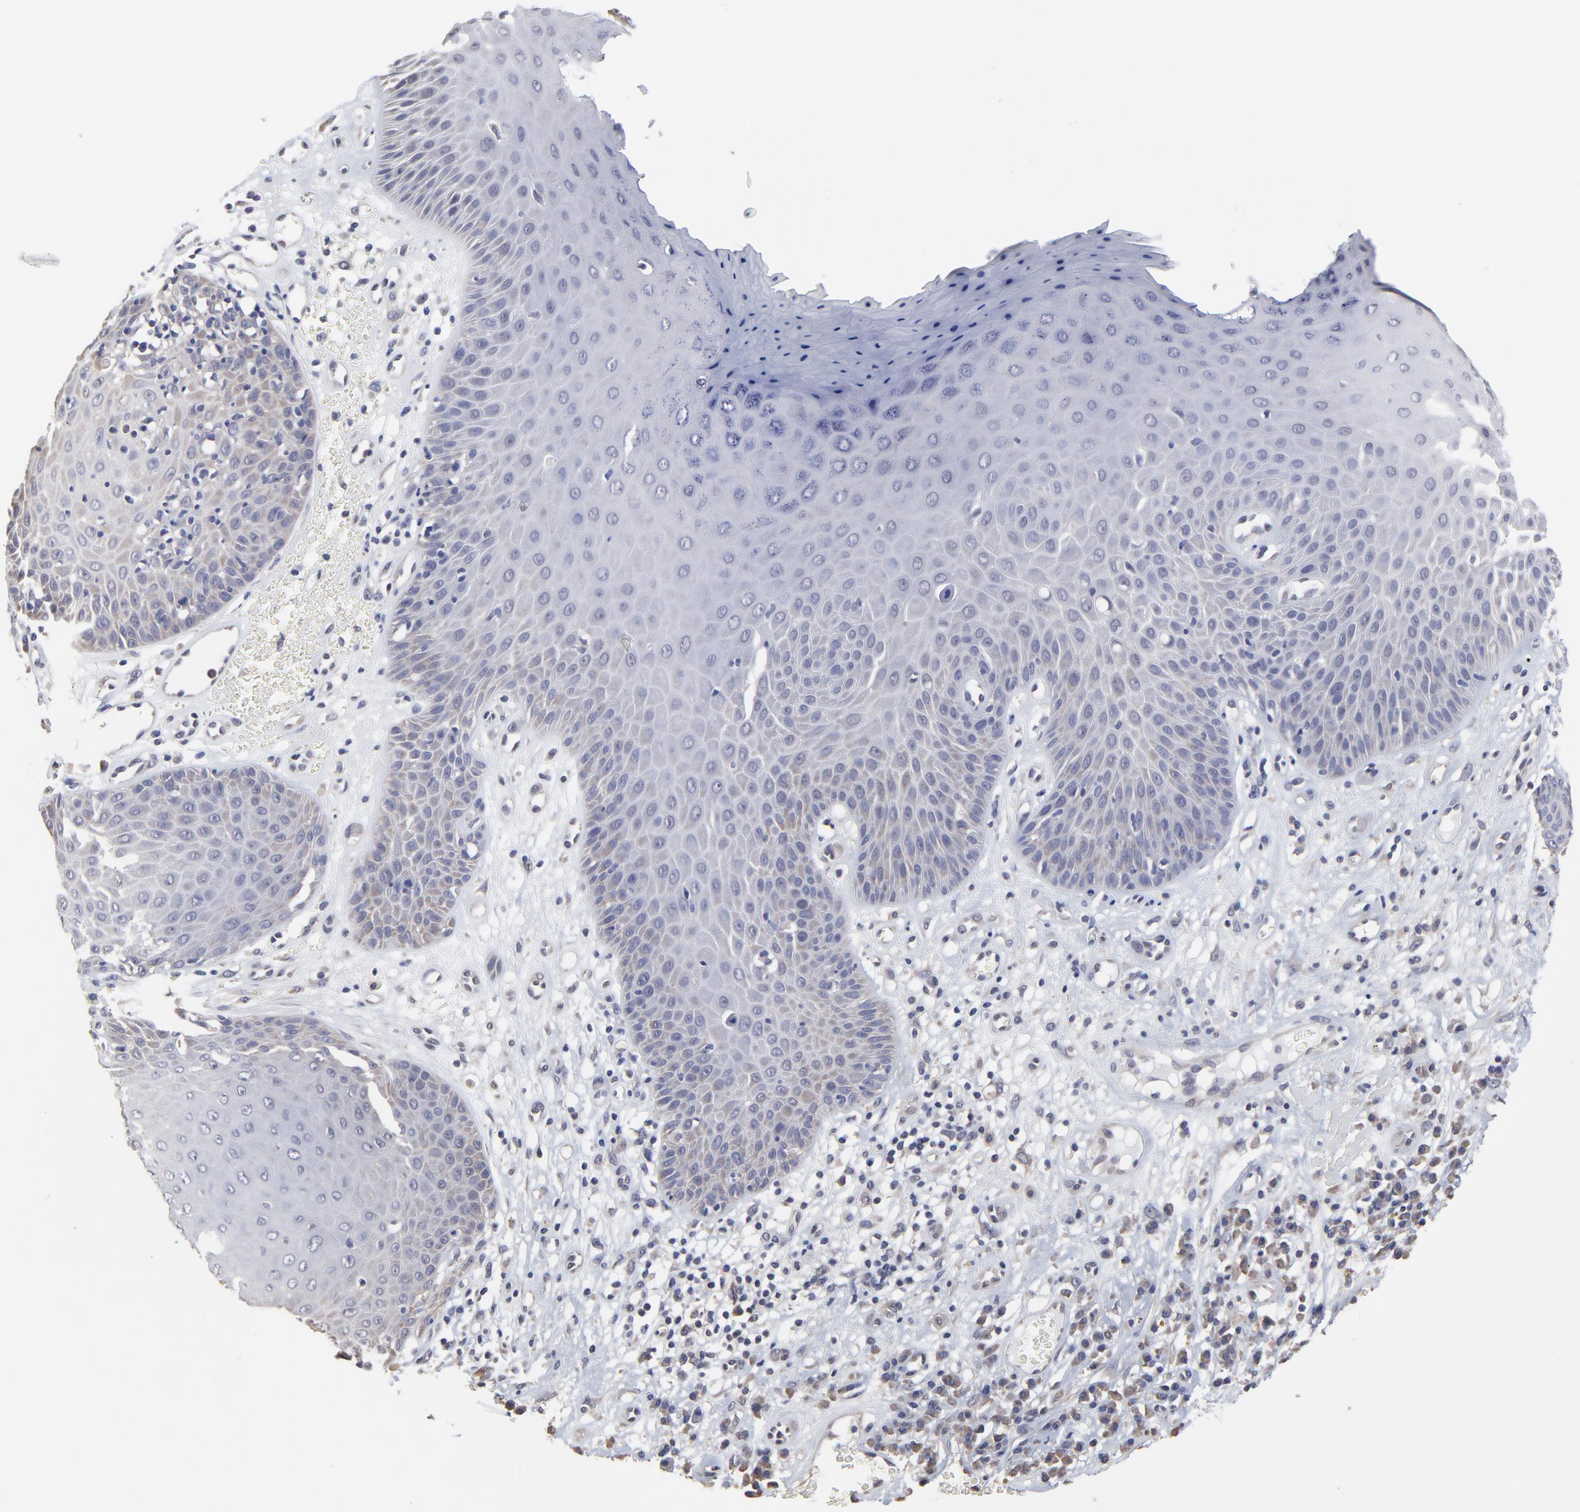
{"staining": {"intensity": "moderate", "quantity": "25%-75%", "location": "cytoplasmic/membranous"}, "tissue": "skin cancer", "cell_type": "Tumor cells", "image_type": "cancer", "snomed": [{"axis": "morphology", "description": "Squamous cell carcinoma, NOS"}, {"axis": "topography", "description": "Skin"}], "caption": "Moderate cytoplasmic/membranous protein expression is seen in about 25%-75% of tumor cells in skin cancer (squamous cell carcinoma).", "gene": "CCT2", "patient": {"sex": "male", "age": 65}}